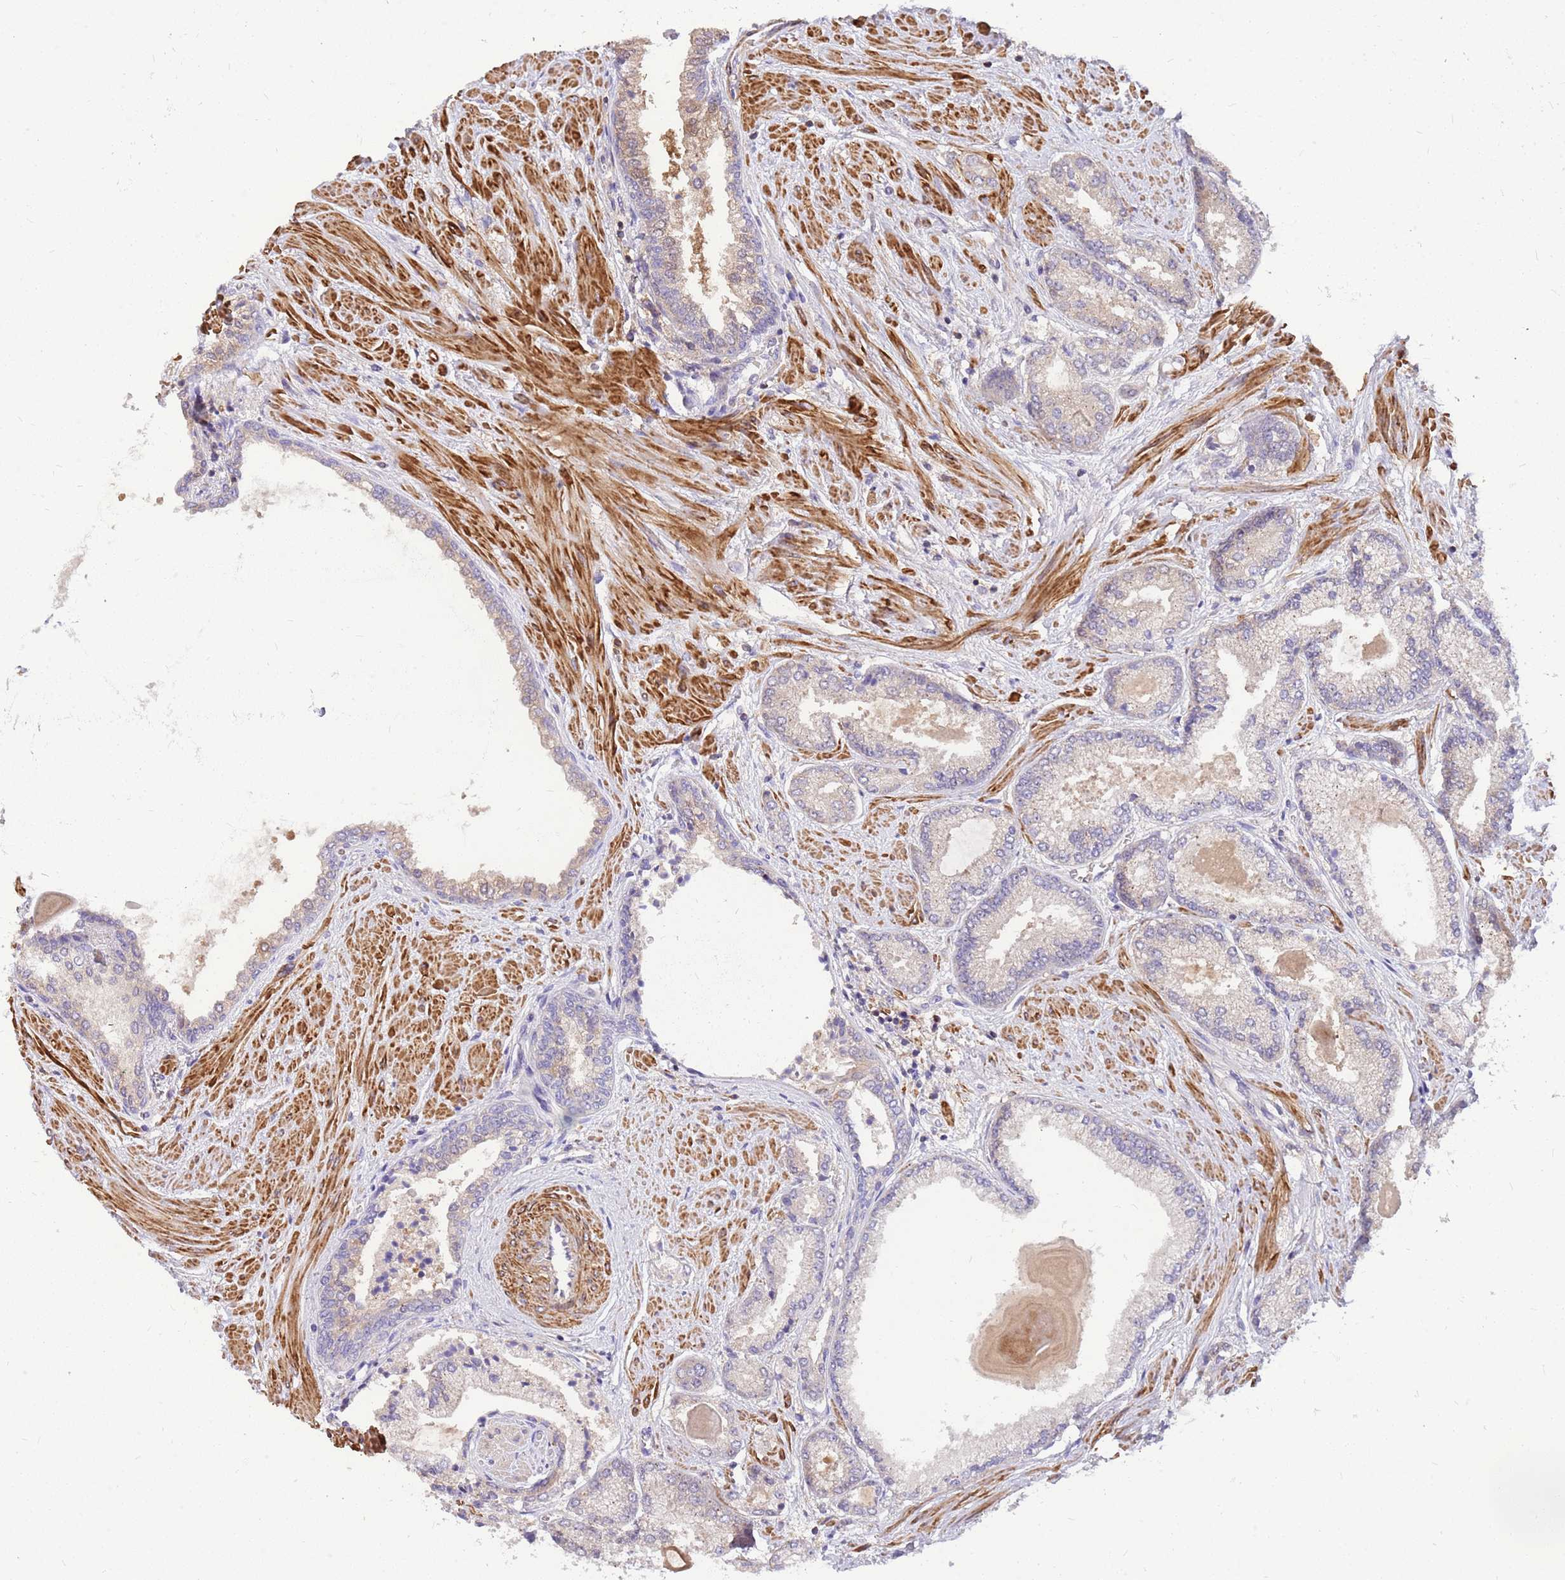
{"staining": {"intensity": "negative", "quantity": "none", "location": "none"}, "tissue": "prostate cancer", "cell_type": "Tumor cells", "image_type": "cancer", "snomed": [{"axis": "morphology", "description": "Adenocarcinoma, High grade"}, {"axis": "topography", "description": "Prostate"}], "caption": "This is an immunohistochemistry (IHC) histopathology image of human high-grade adenocarcinoma (prostate). There is no staining in tumor cells.", "gene": "MVD", "patient": {"sex": "male", "age": 68}}